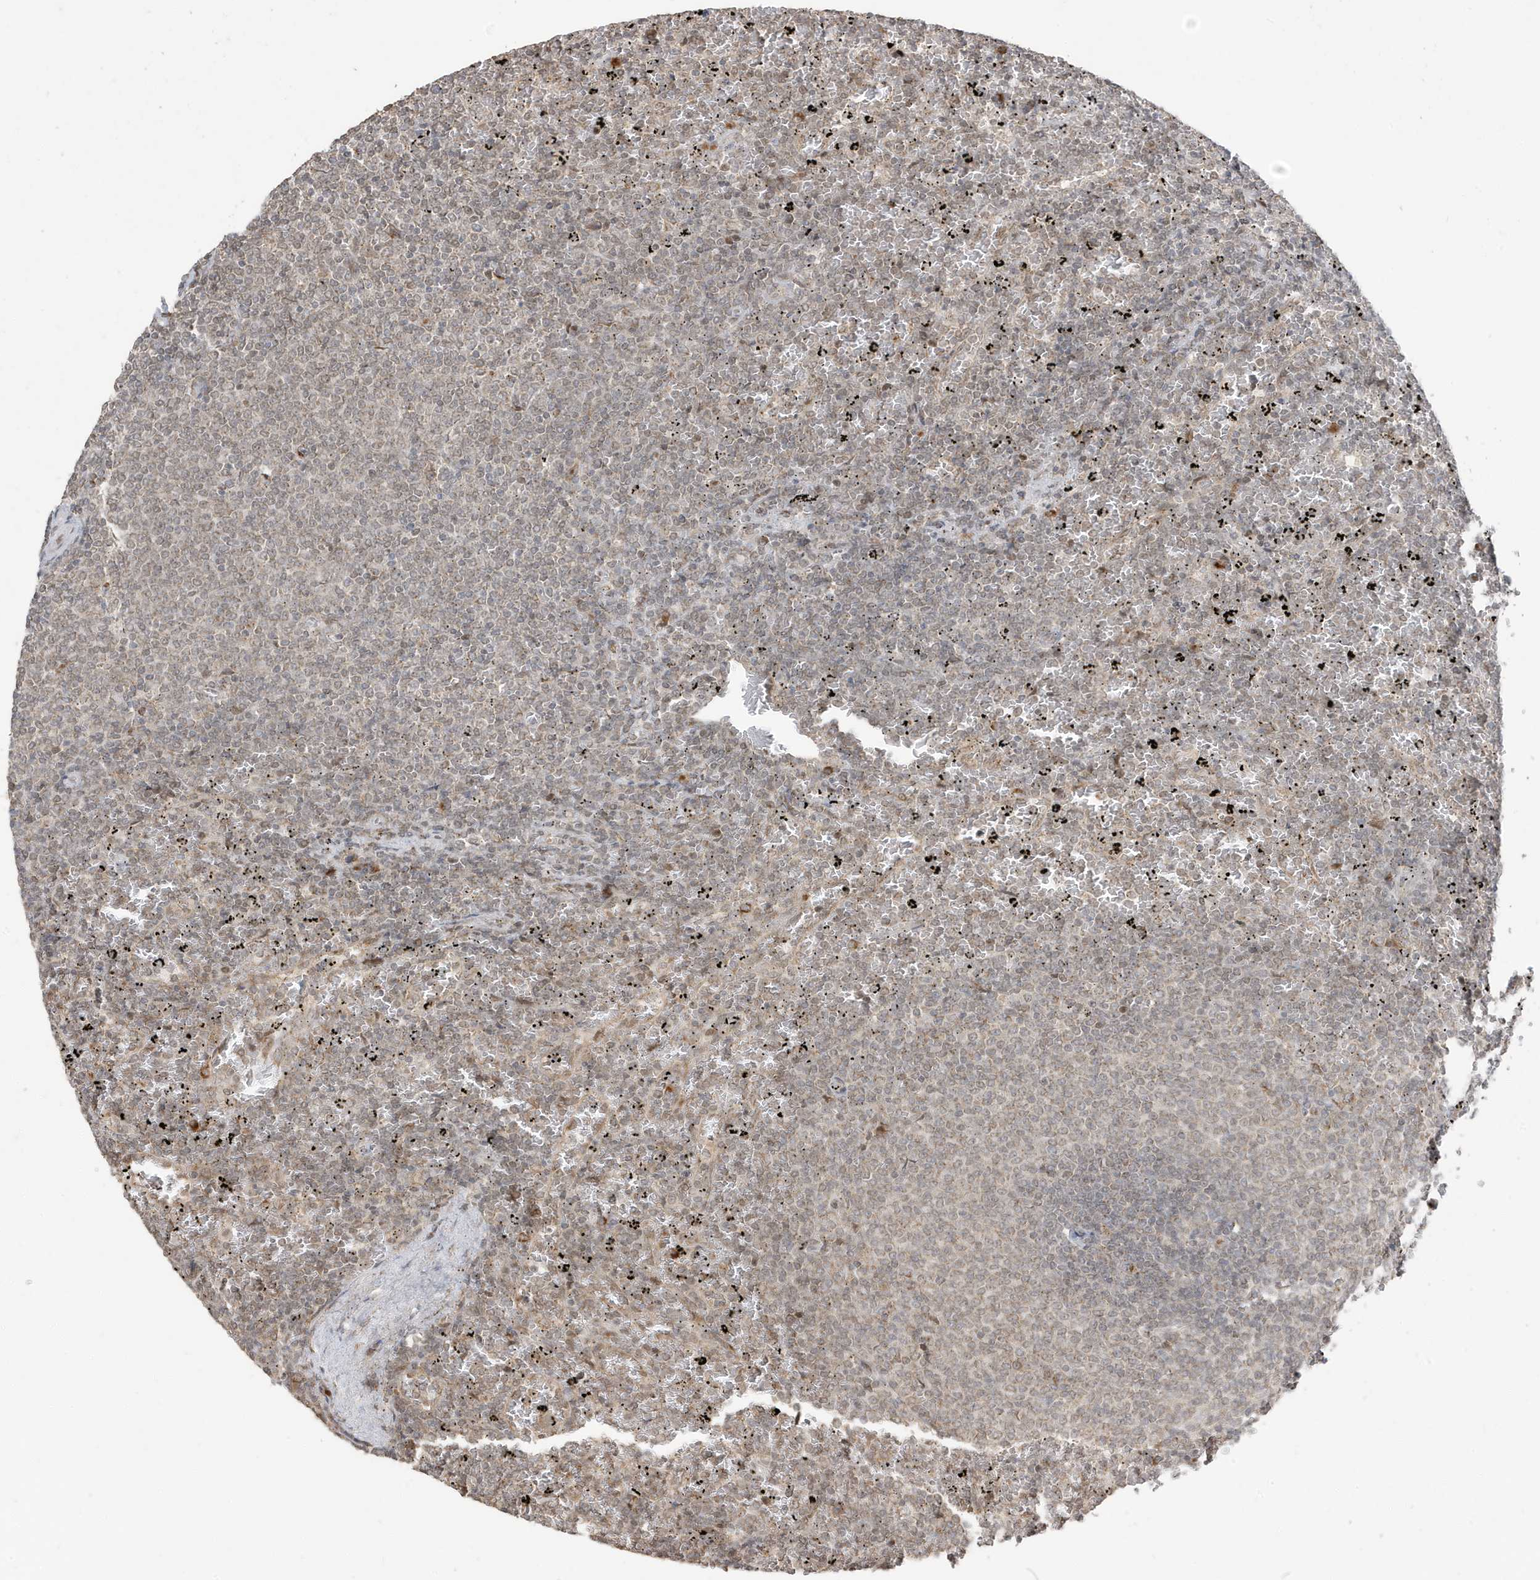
{"staining": {"intensity": "weak", "quantity": "<25%", "location": "cytoplasmic/membranous,nuclear"}, "tissue": "lymphoma", "cell_type": "Tumor cells", "image_type": "cancer", "snomed": [{"axis": "morphology", "description": "Malignant lymphoma, non-Hodgkin's type, Low grade"}, {"axis": "topography", "description": "Spleen"}], "caption": "Tumor cells show no significant protein positivity in lymphoma.", "gene": "RER1", "patient": {"sex": "female", "age": 77}}